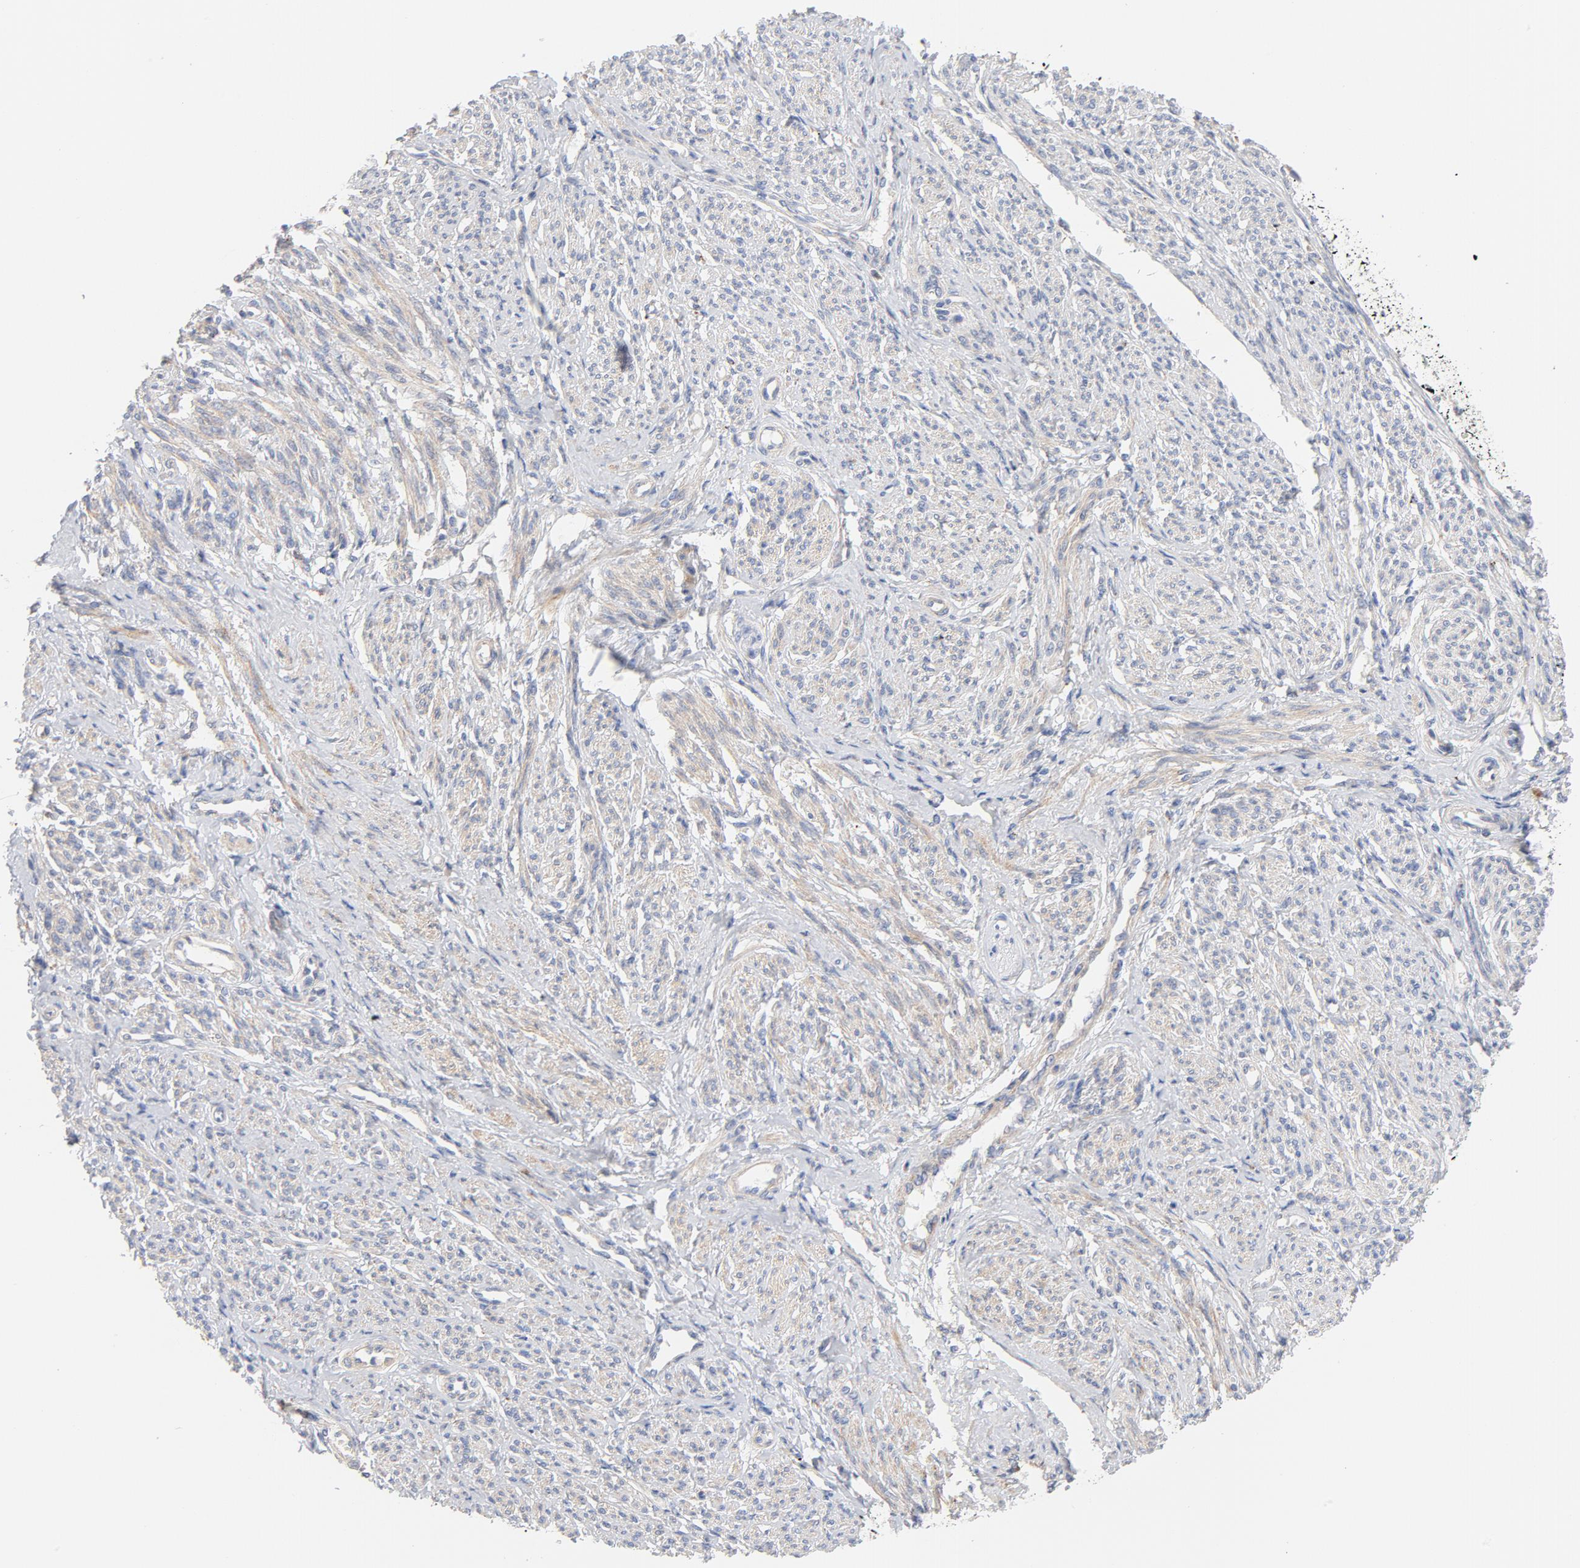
{"staining": {"intensity": "negative", "quantity": "none", "location": "none"}, "tissue": "smooth muscle", "cell_type": "Smooth muscle cells", "image_type": "normal", "snomed": [{"axis": "morphology", "description": "Normal tissue, NOS"}, {"axis": "topography", "description": "Smooth muscle"}], "caption": "An immunohistochemistry image of benign smooth muscle is shown. There is no staining in smooth muscle cells of smooth muscle.", "gene": "RAPGEF3", "patient": {"sex": "female", "age": 65}}